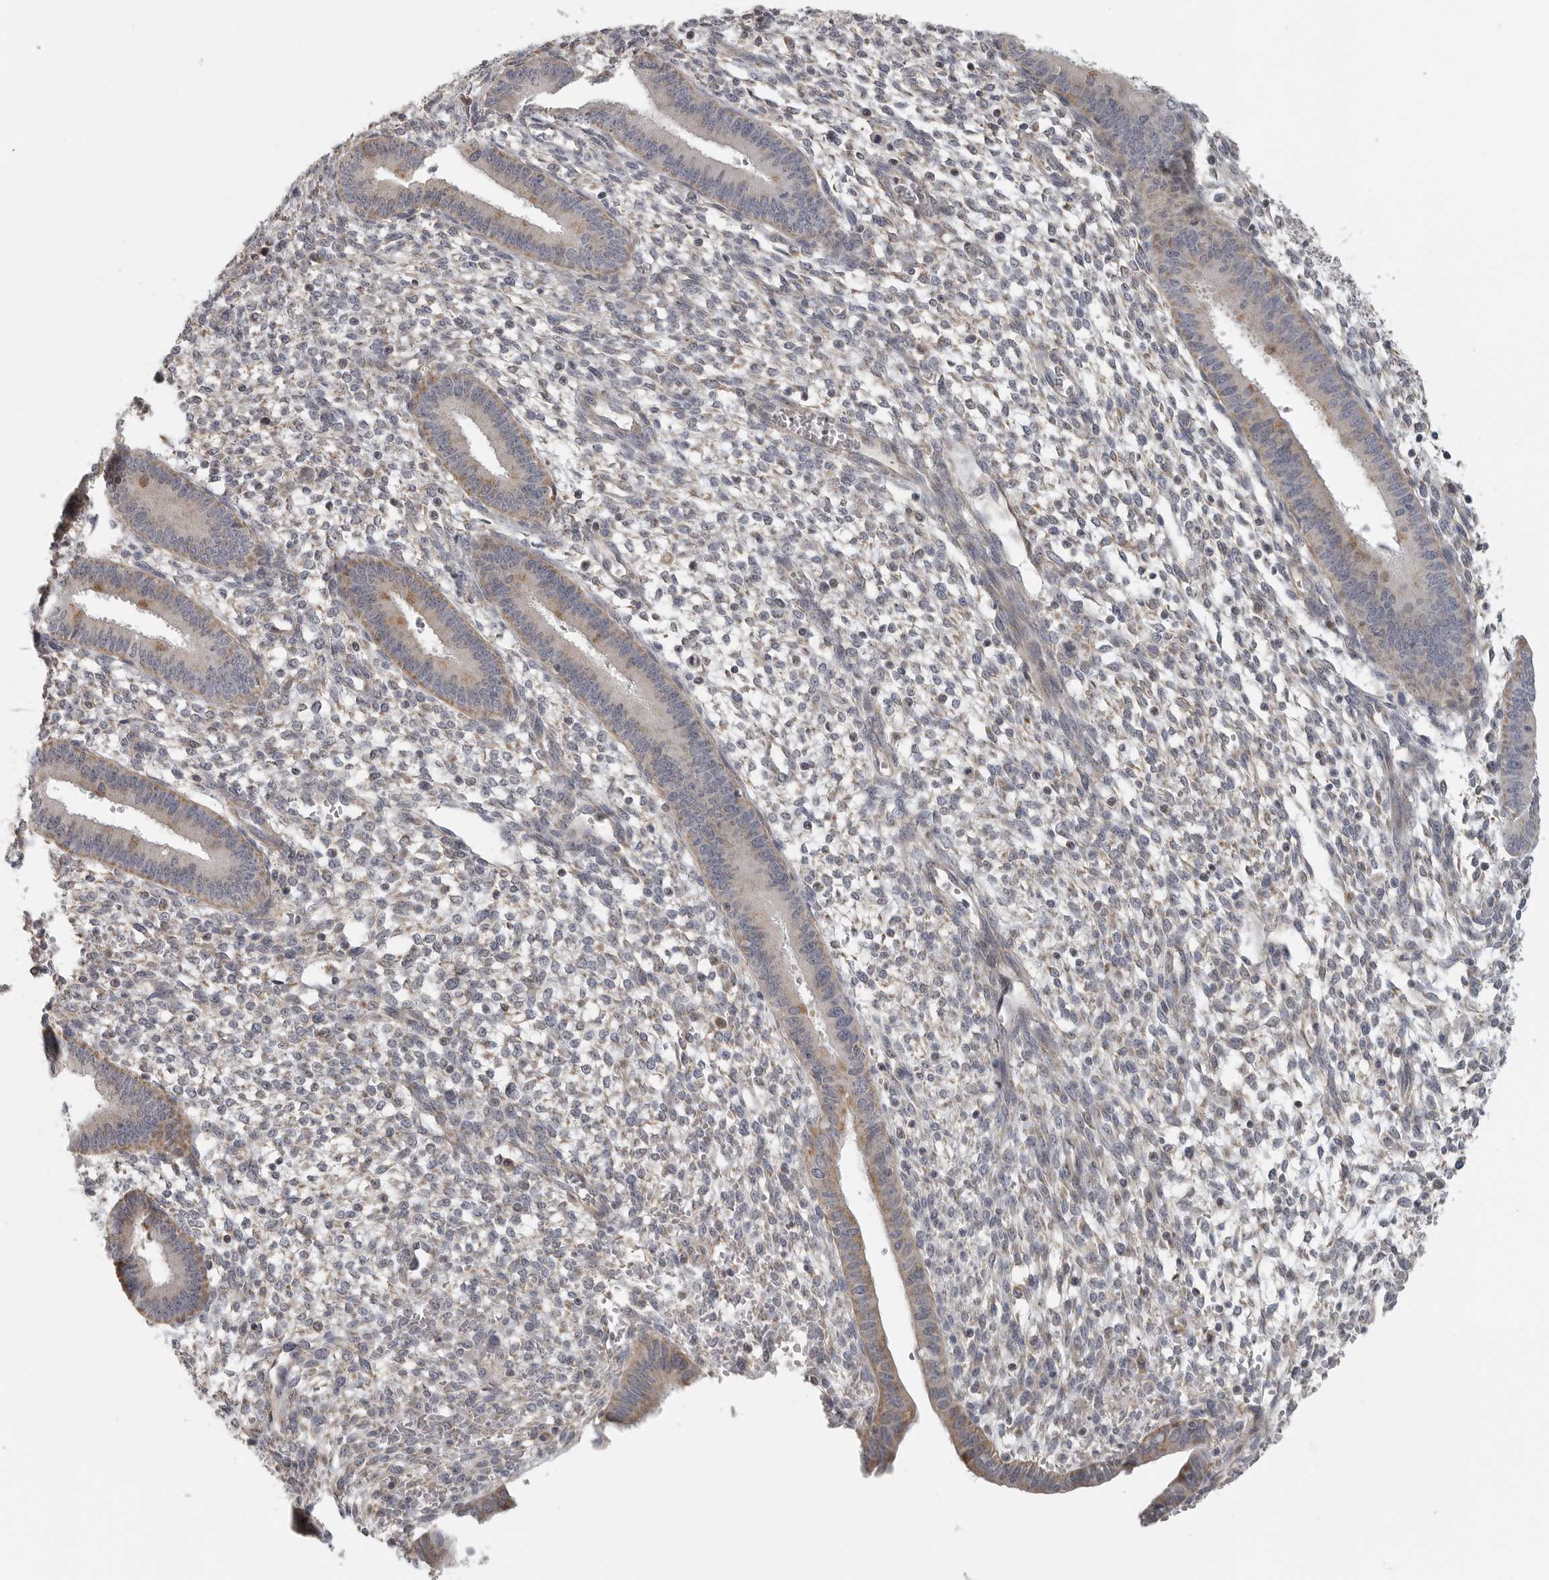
{"staining": {"intensity": "weak", "quantity": "<25%", "location": "cytoplasmic/membranous"}, "tissue": "endometrium", "cell_type": "Cells in endometrial stroma", "image_type": "normal", "snomed": [{"axis": "morphology", "description": "Normal tissue, NOS"}, {"axis": "topography", "description": "Endometrium"}], "caption": "The image exhibits no significant staining in cells in endometrial stroma of endometrium.", "gene": "RXFP3", "patient": {"sex": "female", "age": 46}}